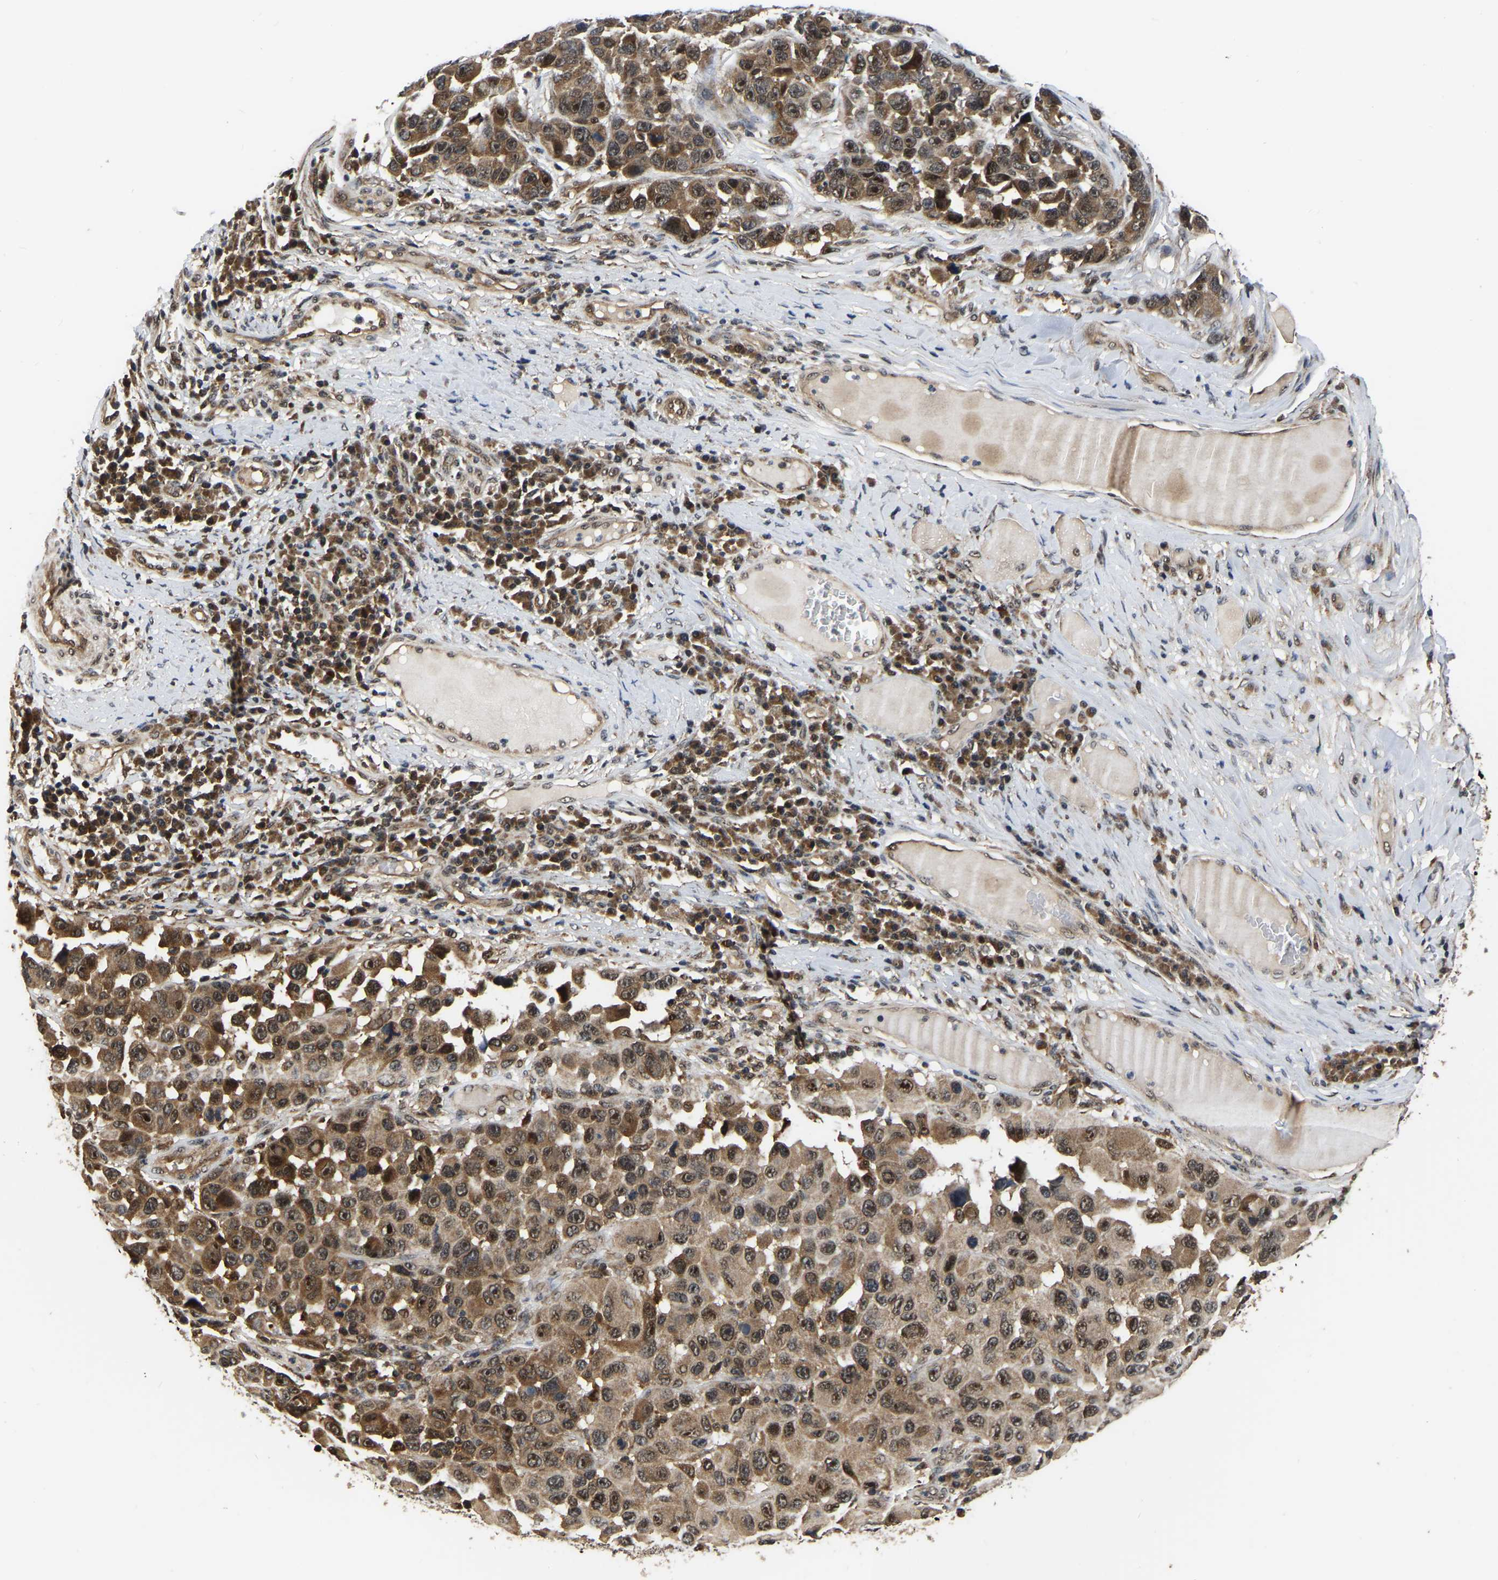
{"staining": {"intensity": "moderate", "quantity": ">75%", "location": "cytoplasmic/membranous,nuclear"}, "tissue": "melanoma", "cell_type": "Tumor cells", "image_type": "cancer", "snomed": [{"axis": "morphology", "description": "Malignant melanoma, NOS"}, {"axis": "topography", "description": "Skin"}], "caption": "Protein staining of malignant melanoma tissue reveals moderate cytoplasmic/membranous and nuclear expression in about >75% of tumor cells.", "gene": "CIAO1", "patient": {"sex": "male", "age": 53}}